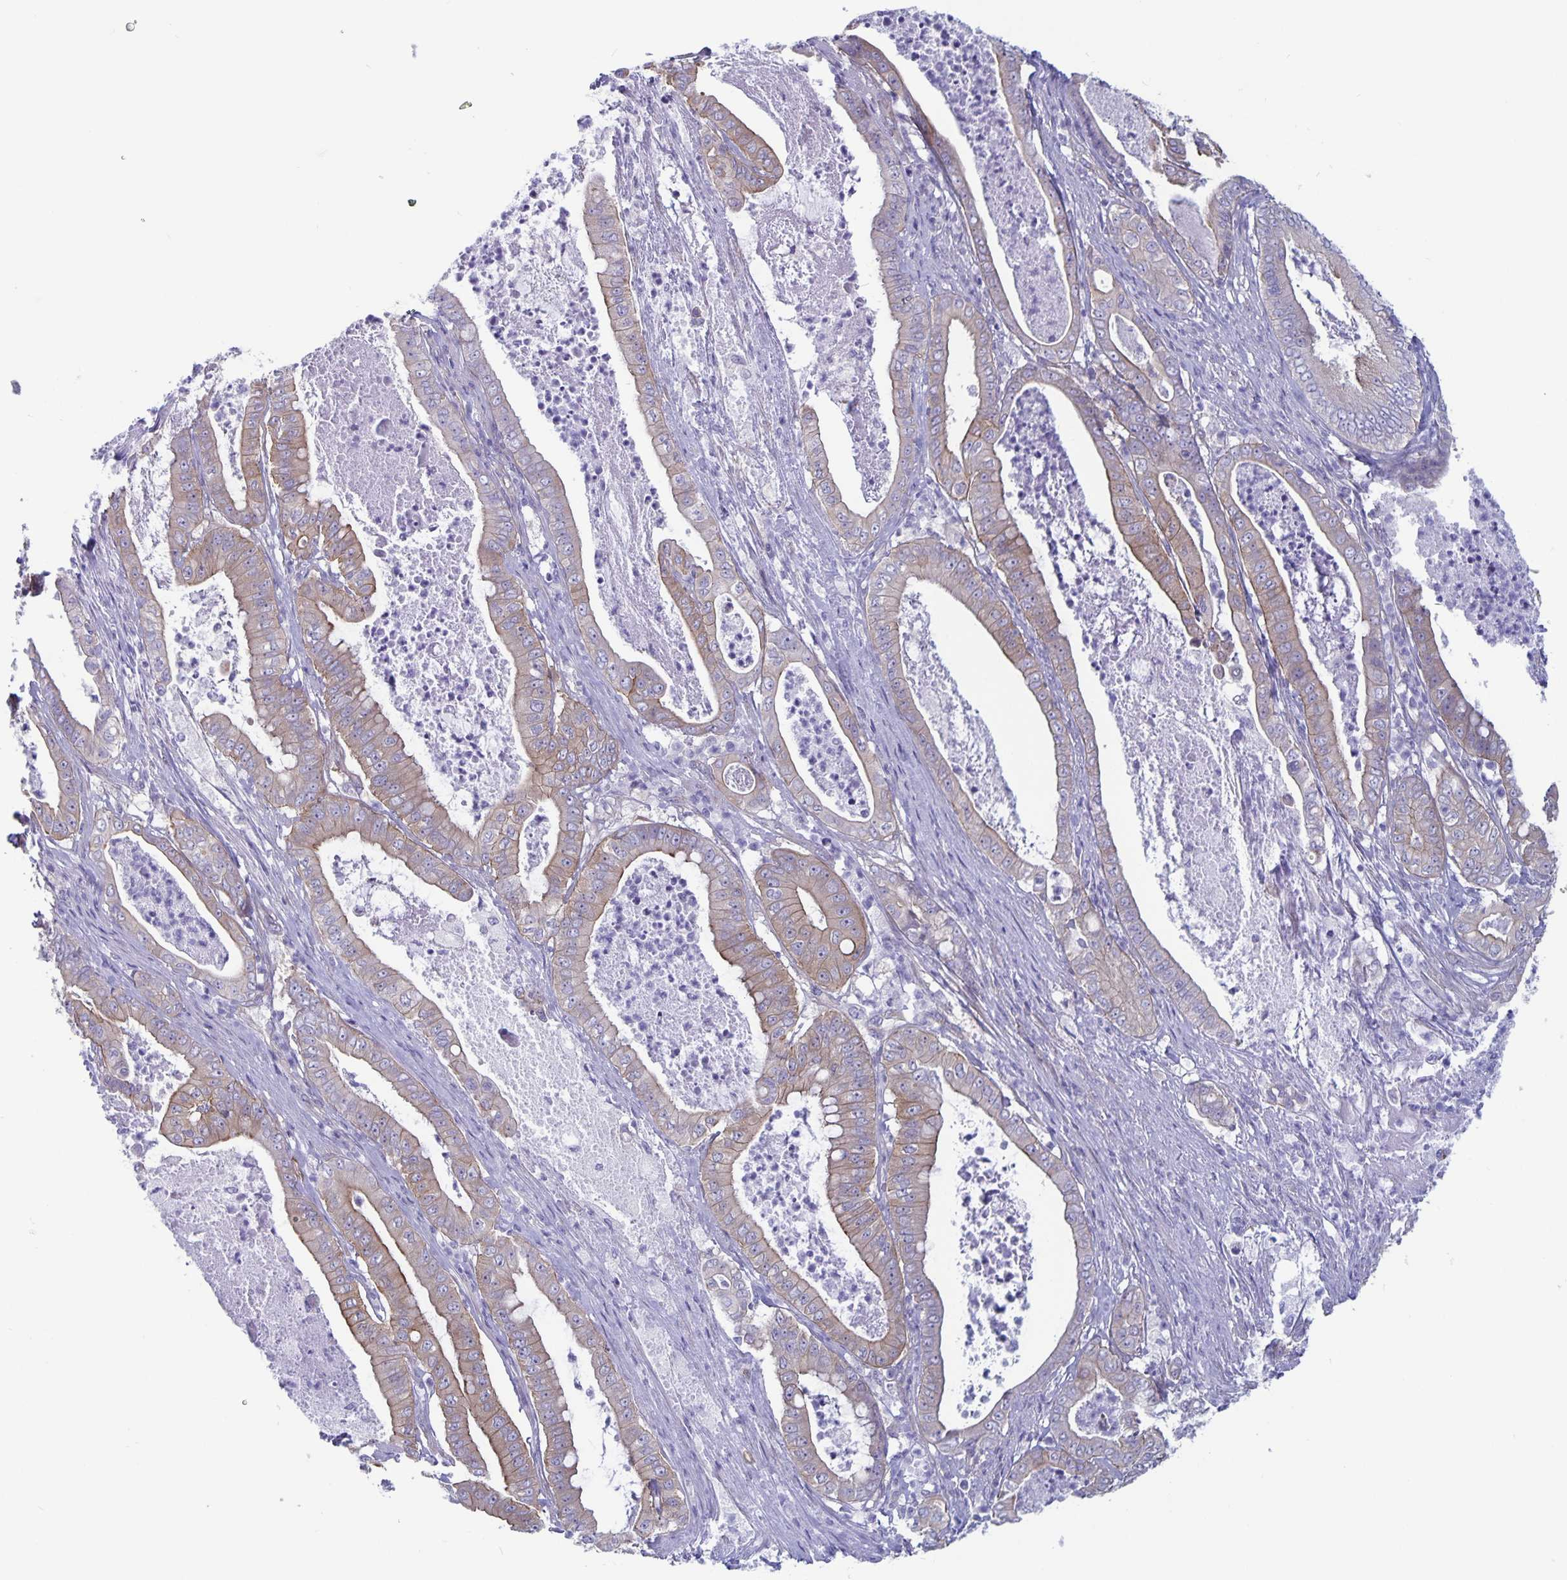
{"staining": {"intensity": "moderate", "quantity": ">75%", "location": "cytoplasmic/membranous"}, "tissue": "pancreatic cancer", "cell_type": "Tumor cells", "image_type": "cancer", "snomed": [{"axis": "morphology", "description": "Adenocarcinoma, NOS"}, {"axis": "topography", "description": "Pancreas"}], "caption": "Protein expression analysis of pancreatic cancer (adenocarcinoma) exhibits moderate cytoplasmic/membranous positivity in approximately >75% of tumor cells. Using DAB (brown) and hematoxylin (blue) stains, captured at high magnification using brightfield microscopy.", "gene": "PLCB3", "patient": {"sex": "male", "age": 71}}